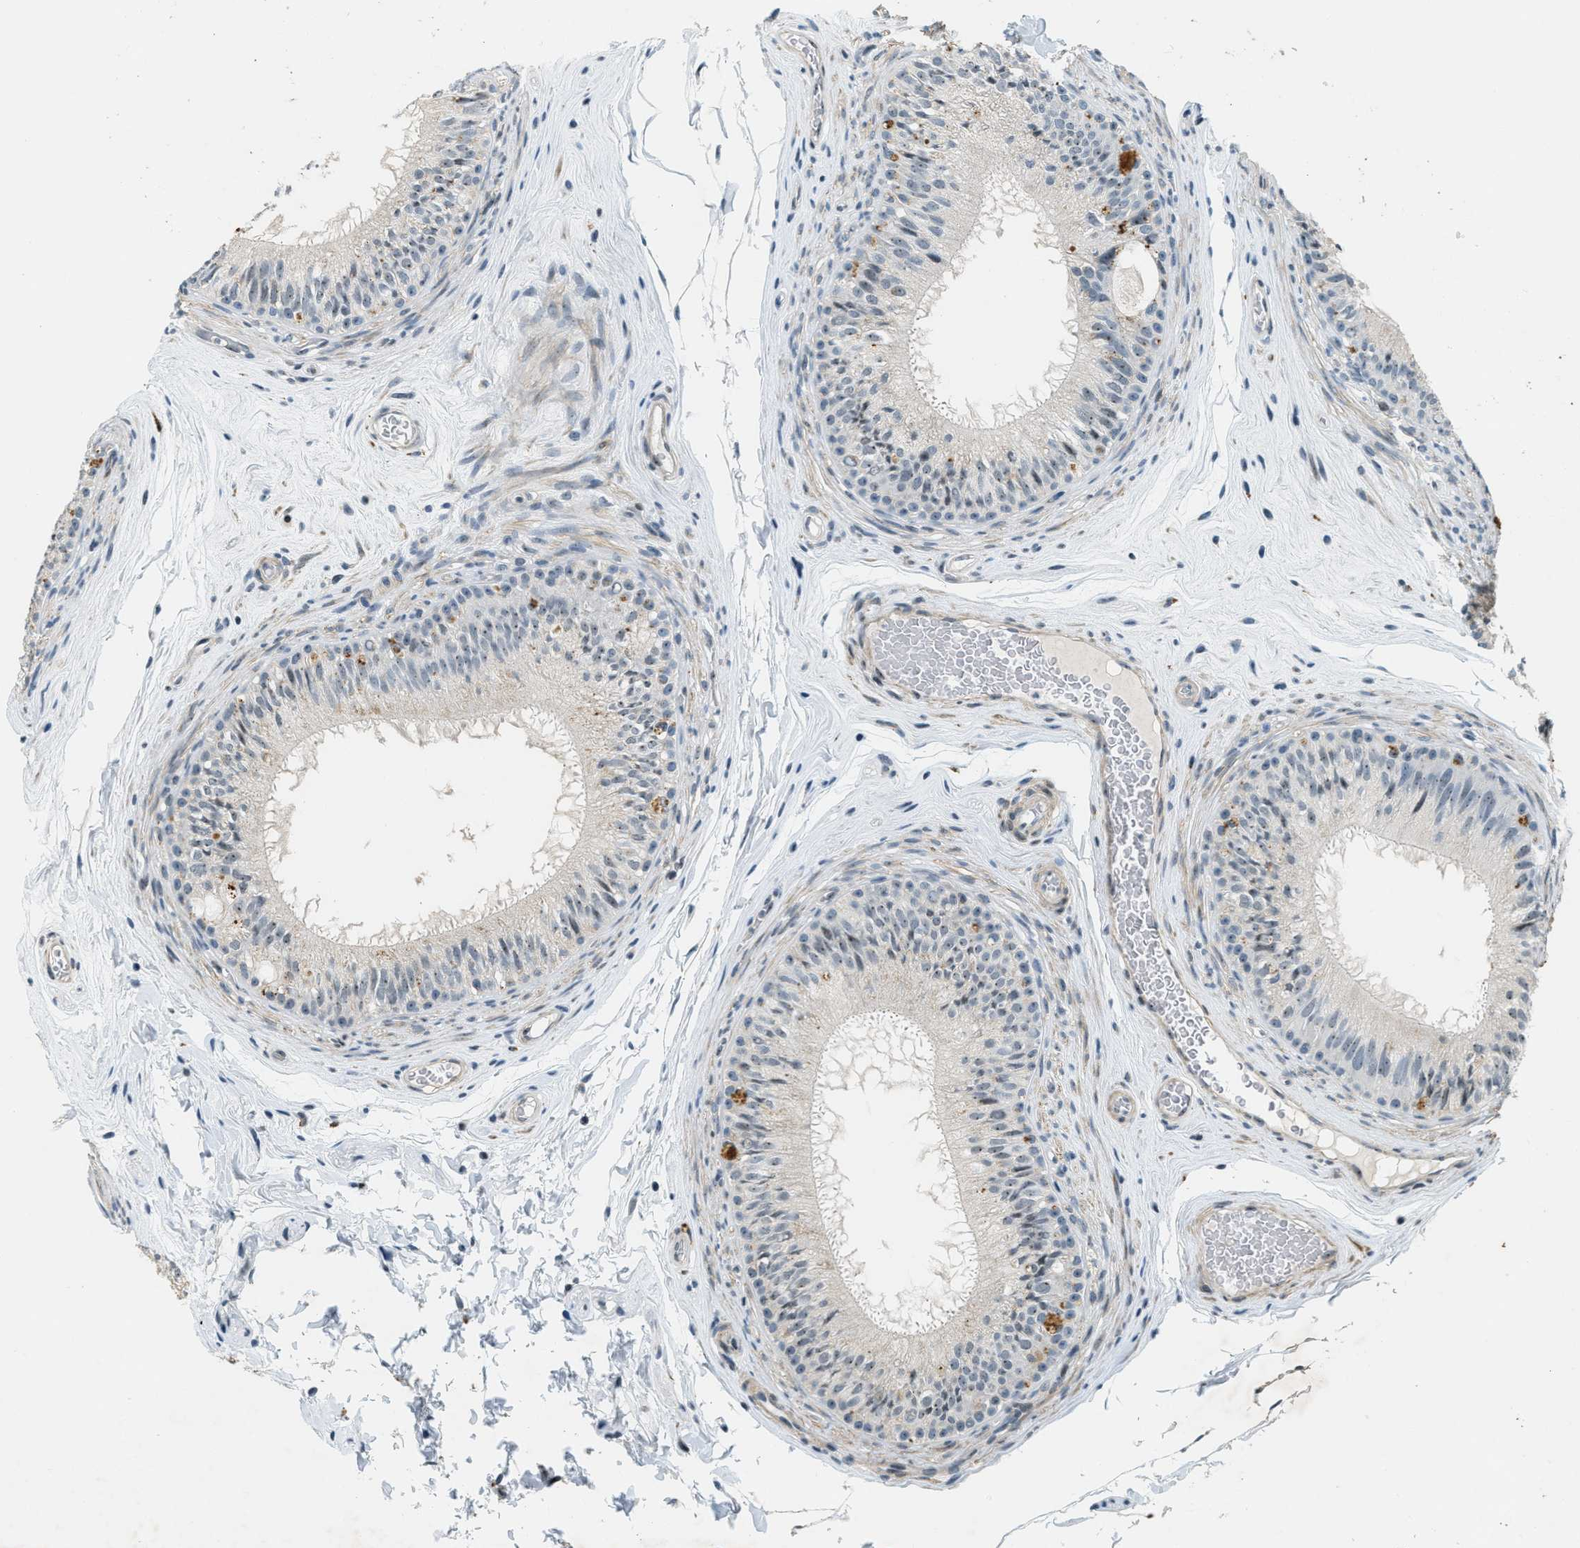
{"staining": {"intensity": "moderate", "quantity": "<25%", "location": "nuclear"}, "tissue": "epididymis", "cell_type": "Glandular cells", "image_type": "normal", "snomed": [{"axis": "morphology", "description": "Normal tissue, NOS"}, {"axis": "topography", "description": "Testis"}, {"axis": "topography", "description": "Epididymis"}], "caption": "Immunohistochemistry micrograph of unremarkable human epididymis stained for a protein (brown), which displays low levels of moderate nuclear expression in approximately <25% of glandular cells.", "gene": "DDX47", "patient": {"sex": "male", "age": 36}}